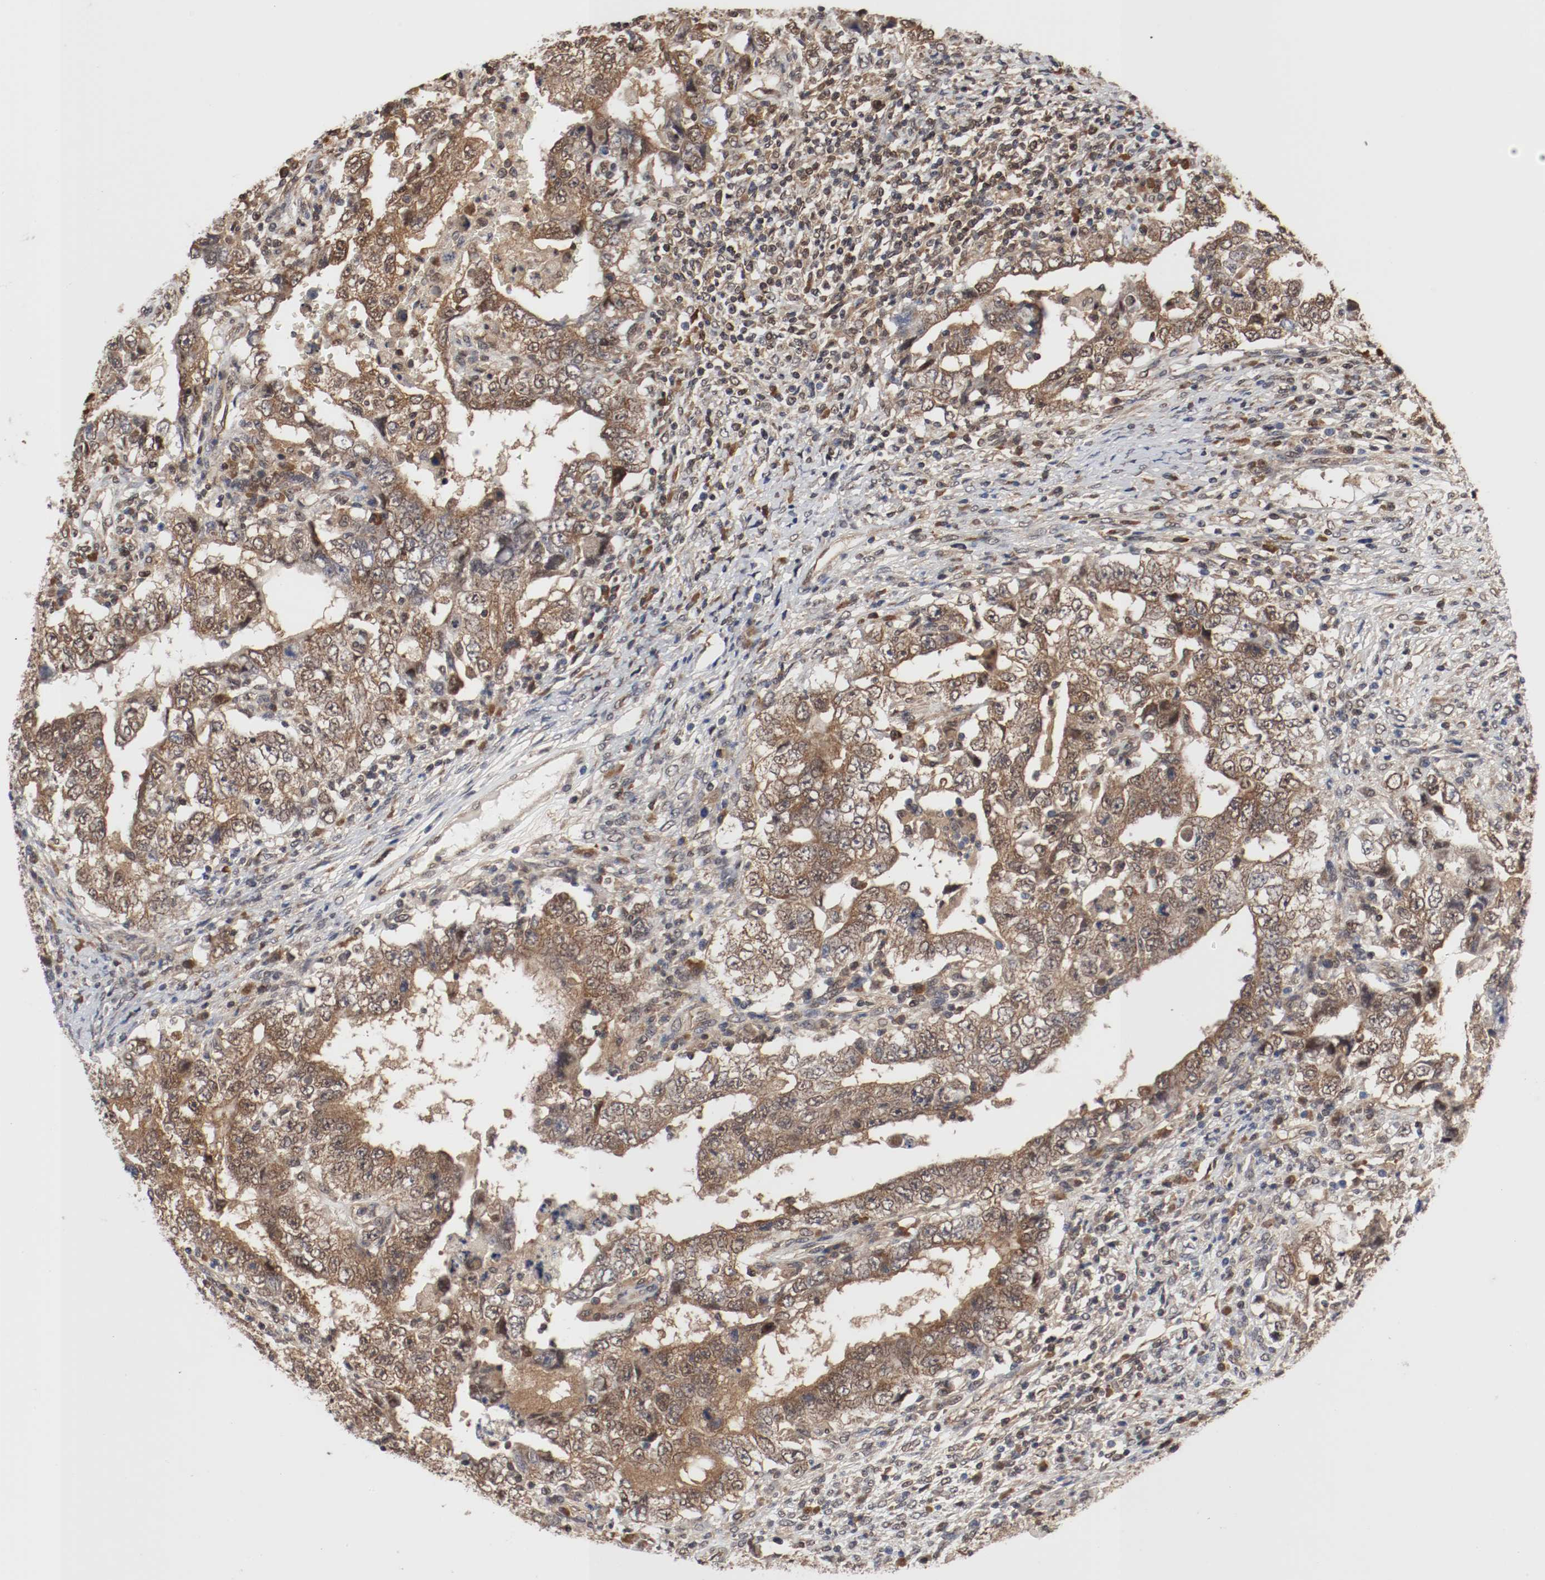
{"staining": {"intensity": "moderate", "quantity": ">75%", "location": "cytoplasmic/membranous,nuclear"}, "tissue": "testis cancer", "cell_type": "Tumor cells", "image_type": "cancer", "snomed": [{"axis": "morphology", "description": "Carcinoma, Embryonal, NOS"}, {"axis": "topography", "description": "Testis"}], "caption": "Tumor cells display moderate cytoplasmic/membranous and nuclear positivity in approximately >75% of cells in testis cancer (embryonal carcinoma).", "gene": "AFG3L2", "patient": {"sex": "male", "age": 26}}